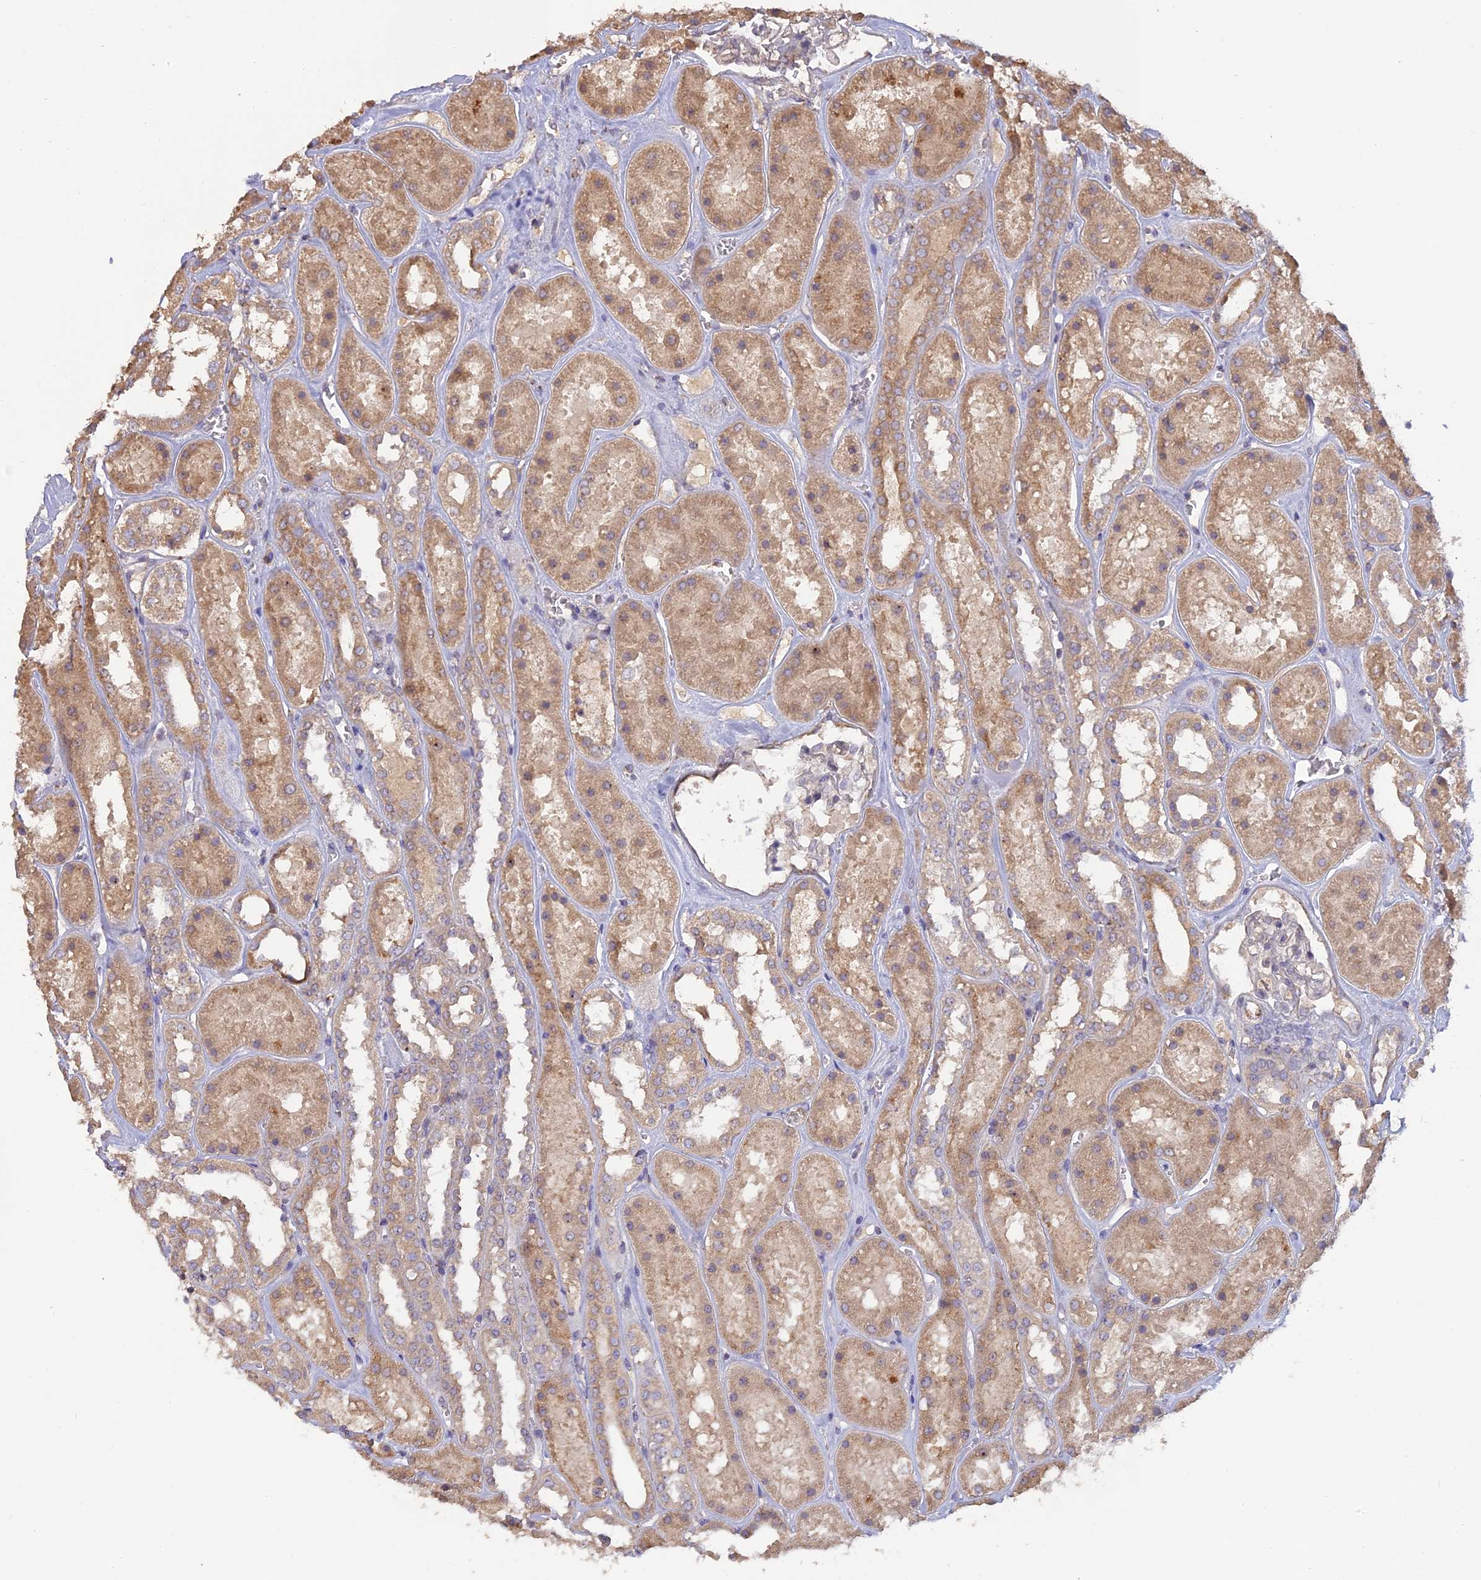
{"staining": {"intensity": "weak", "quantity": "<25%", "location": "cytoplasmic/membranous"}, "tissue": "kidney", "cell_type": "Cells in glomeruli", "image_type": "normal", "snomed": [{"axis": "morphology", "description": "Normal tissue, NOS"}, {"axis": "topography", "description": "Kidney"}], "caption": "DAB immunohistochemical staining of normal kidney demonstrates no significant staining in cells in glomeruli.", "gene": "PPIC", "patient": {"sex": "female", "age": 41}}